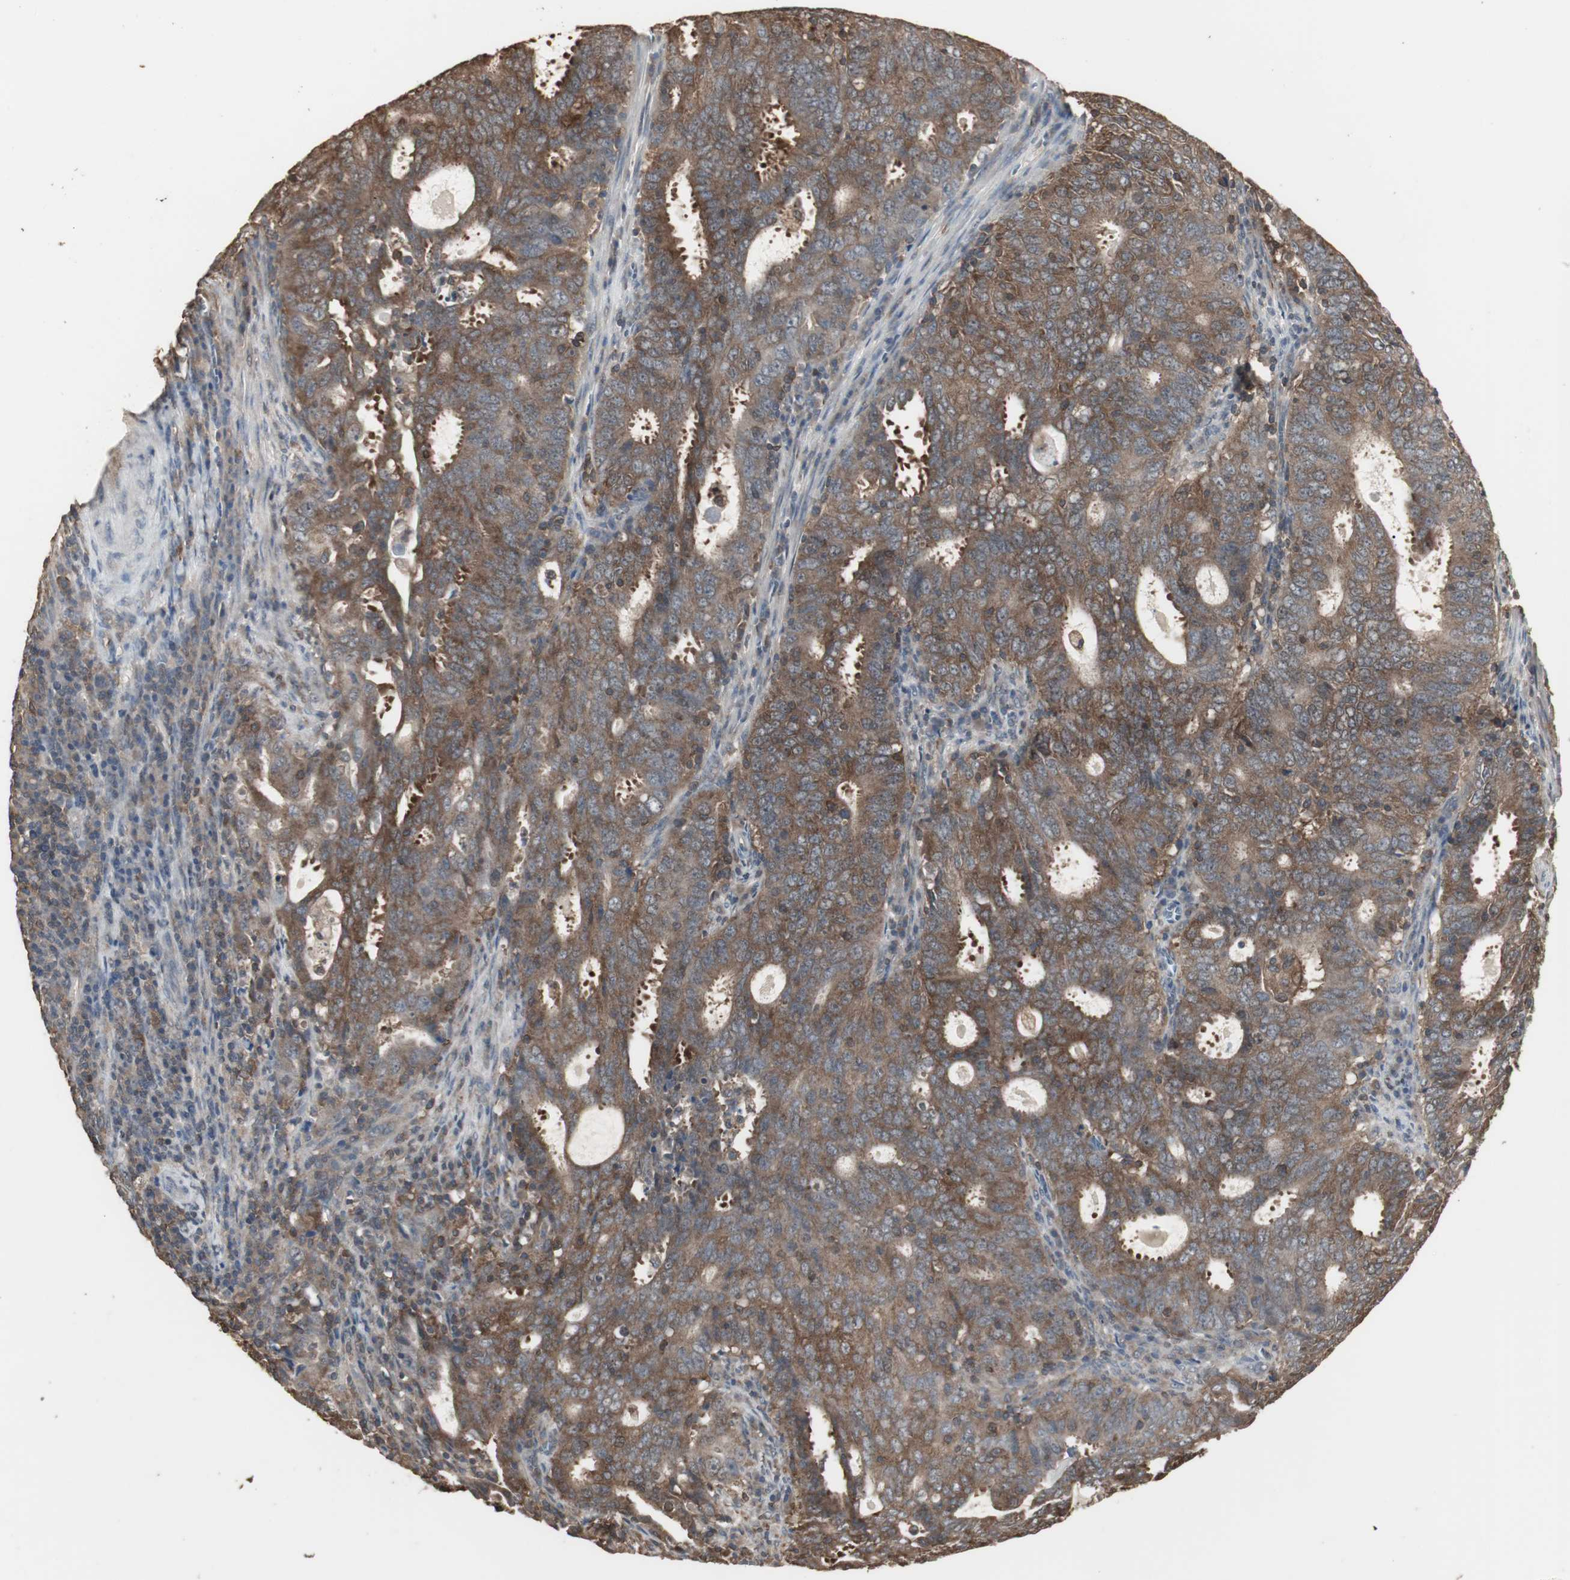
{"staining": {"intensity": "strong", "quantity": ">75%", "location": "cytoplasmic/membranous"}, "tissue": "cervical cancer", "cell_type": "Tumor cells", "image_type": "cancer", "snomed": [{"axis": "morphology", "description": "Adenocarcinoma, NOS"}, {"axis": "topography", "description": "Cervix"}], "caption": "The immunohistochemical stain labels strong cytoplasmic/membranous staining in tumor cells of adenocarcinoma (cervical) tissue.", "gene": "HPRT1", "patient": {"sex": "female", "age": 44}}